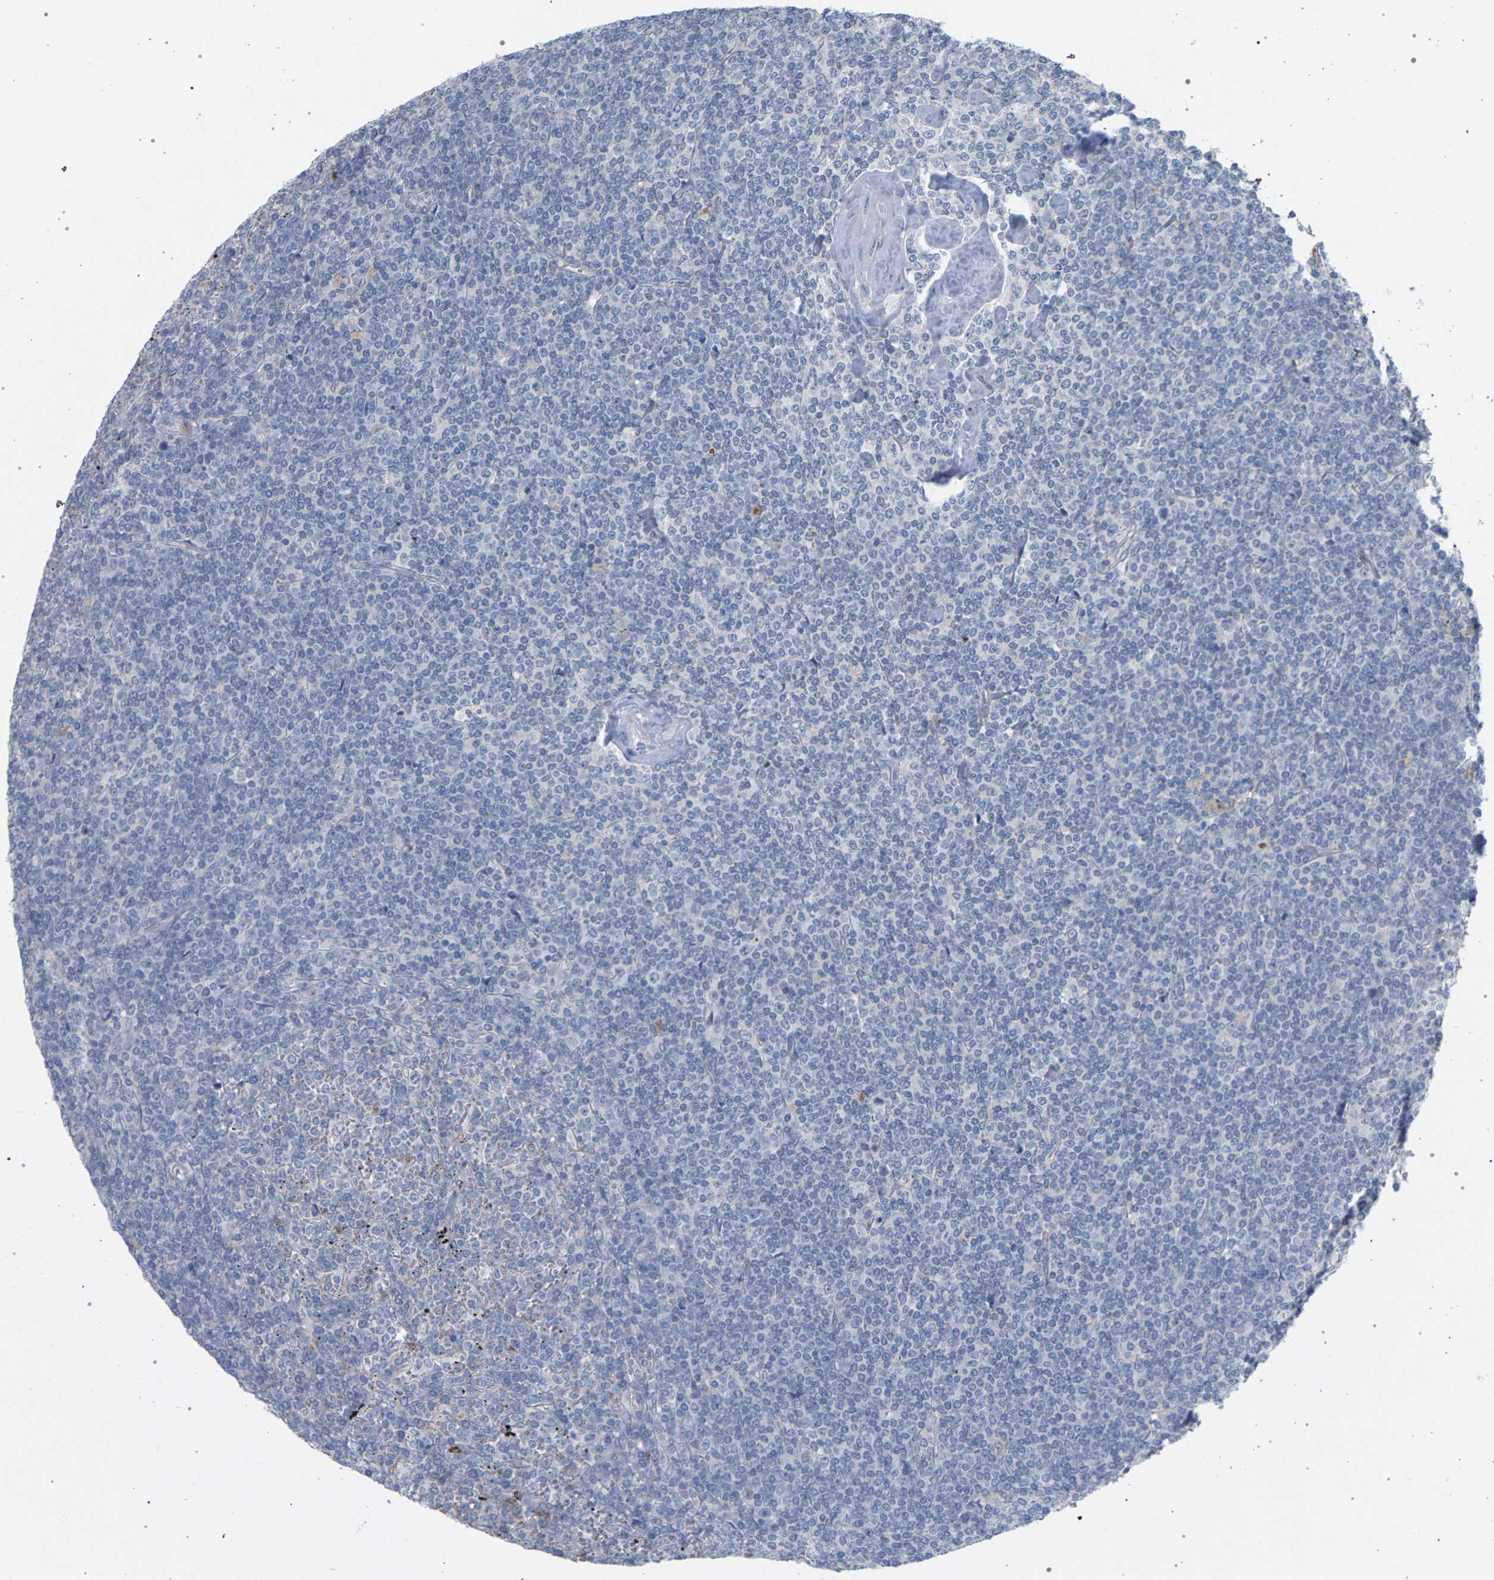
{"staining": {"intensity": "negative", "quantity": "none", "location": "none"}, "tissue": "lymphoma", "cell_type": "Tumor cells", "image_type": "cancer", "snomed": [{"axis": "morphology", "description": "Malignant lymphoma, non-Hodgkin's type, Low grade"}, {"axis": "topography", "description": "Spleen"}], "caption": "A photomicrograph of human lymphoma is negative for staining in tumor cells.", "gene": "MAMDC2", "patient": {"sex": "female", "age": 19}}